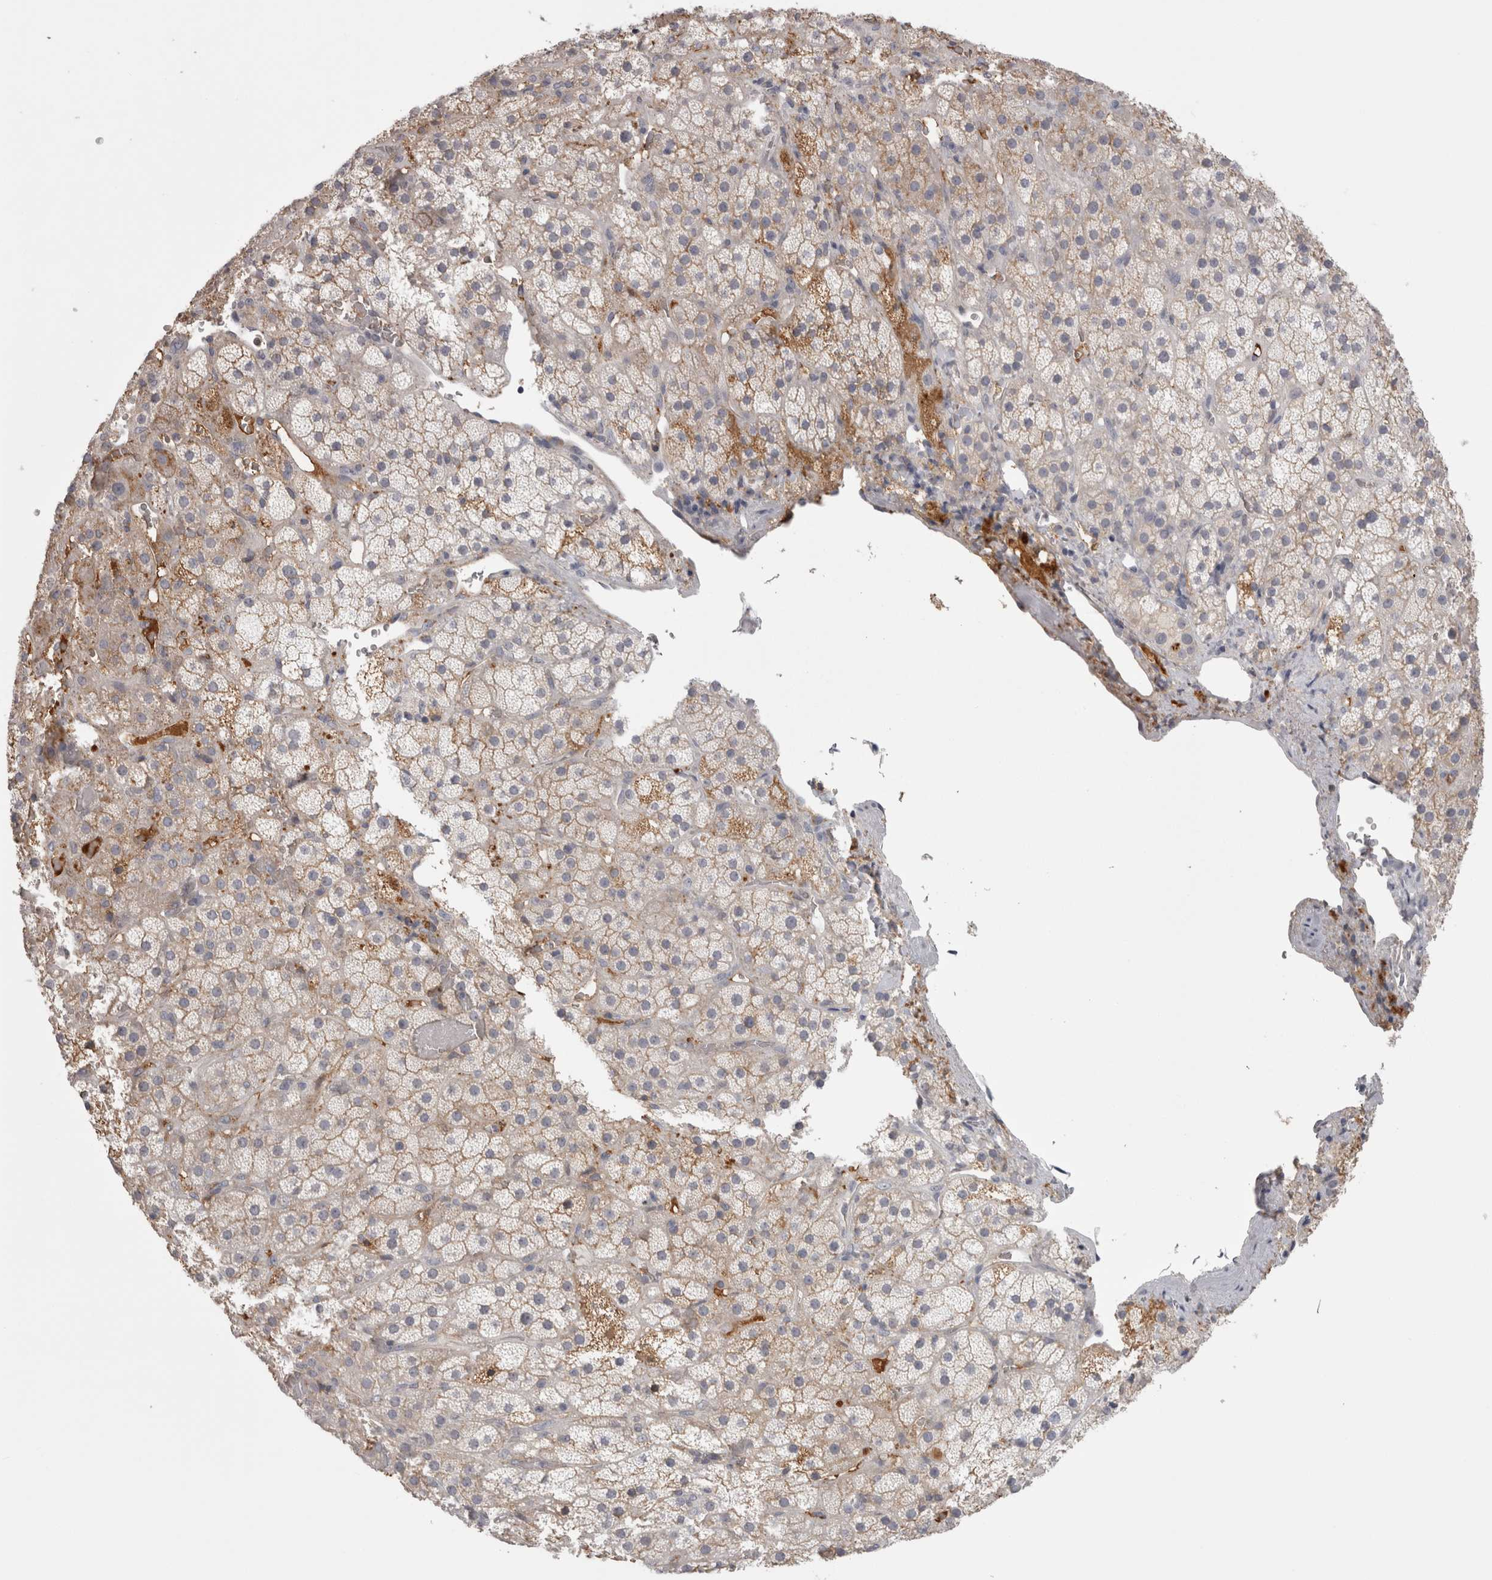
{"staining": {"intensity": "moderate", "quantity": "25%-75%", "location": "cytoplasmic/membranous"}, "tissue": "adrenal gland", "cell_type": "Glandular cells", "image_type": "normal", "snomed": [{"axis": "morphology", "description": "Normal tissue, NOS"}, {"axis": "topography", "description": "Adrenal gland"}], "caption": "Moderate cytoplasmic/membranous expression for a protein is present in approximately 25%-75% of glandular cells of unremarkable adrenal gland using immunohistochemistry (IHC).", "gene": "SAA4", "patient": {"sex": "male", "age": 57}}